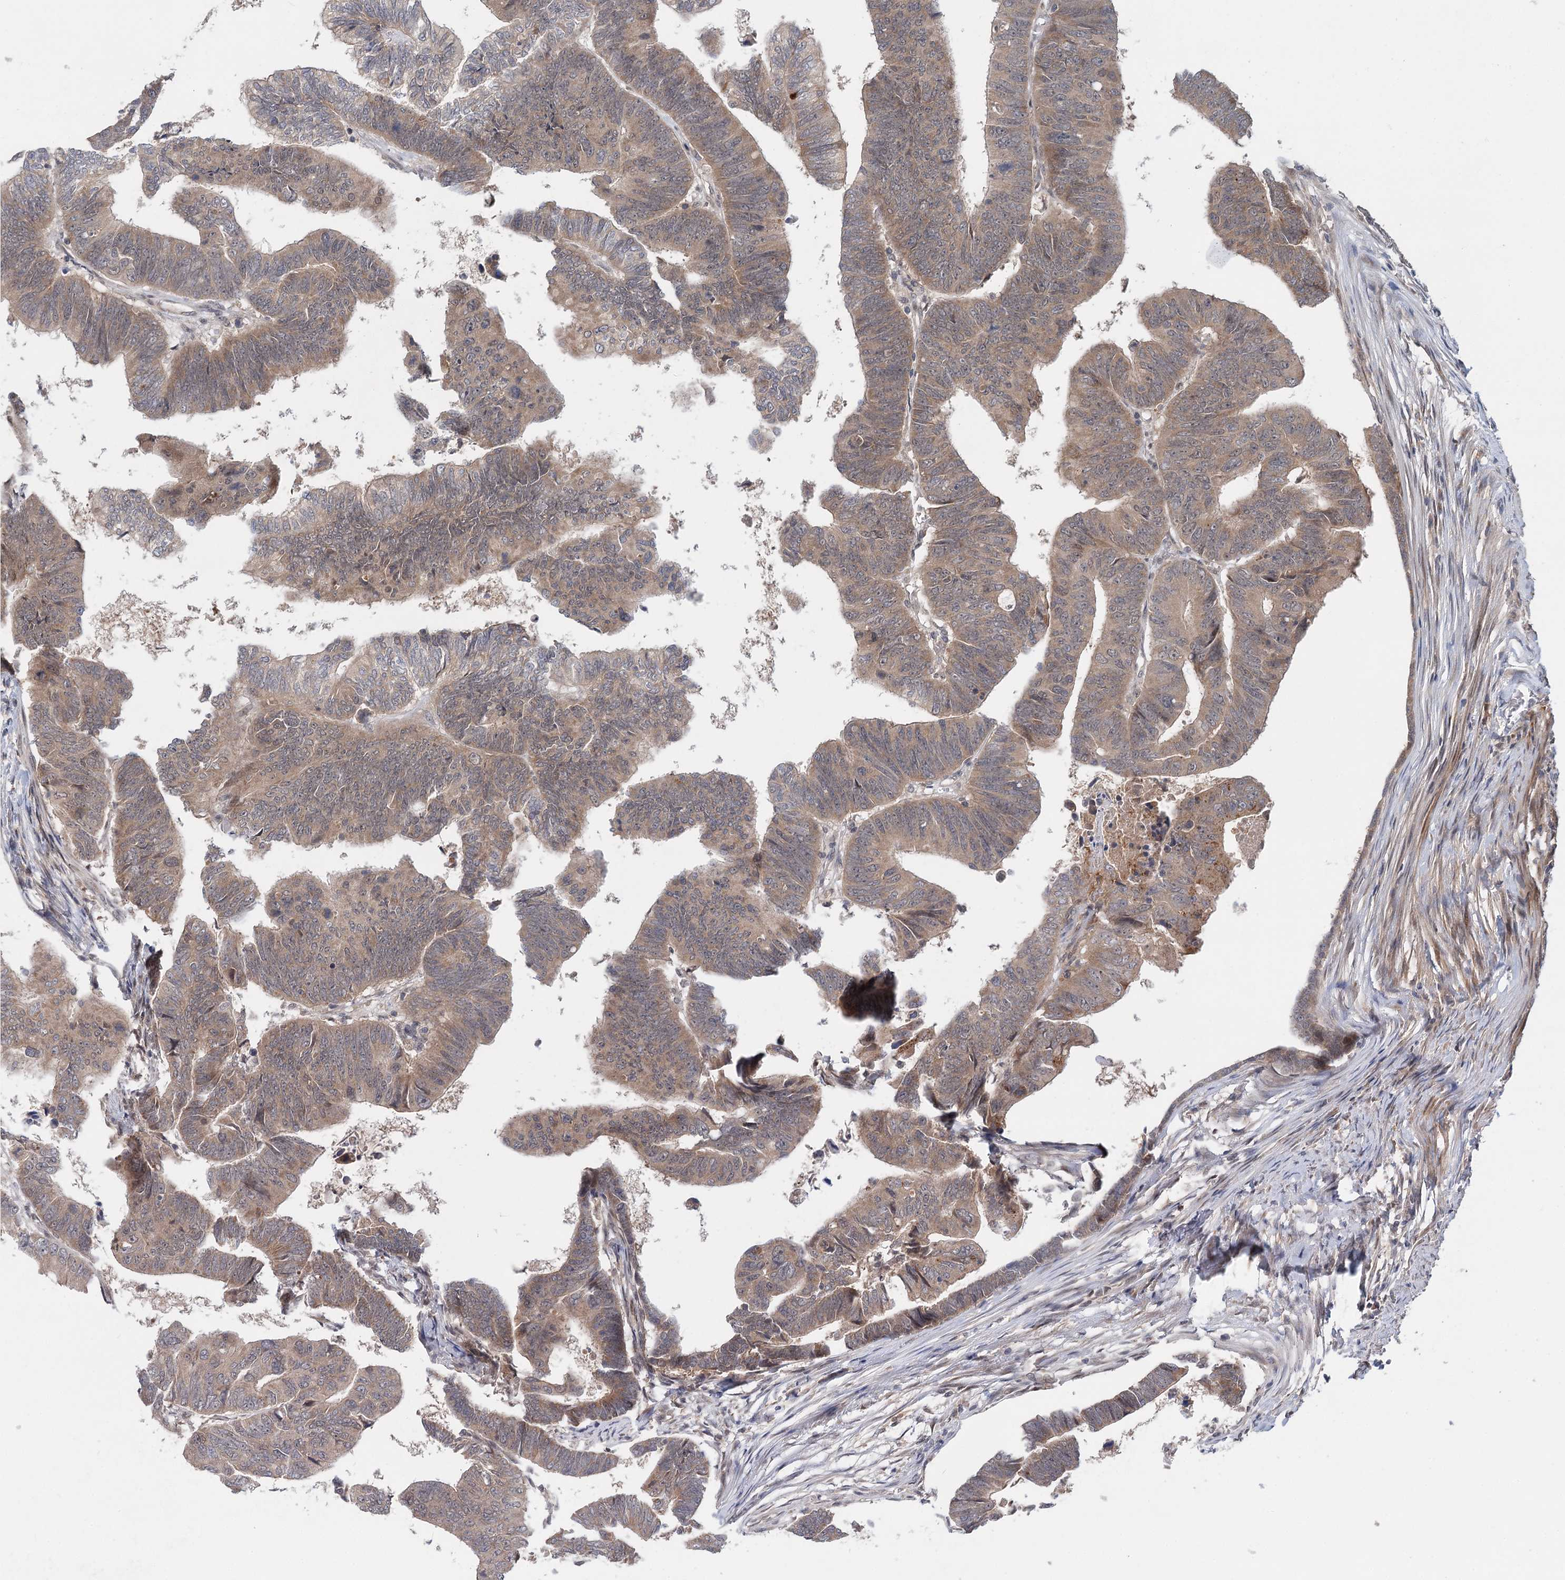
{"staining": {"intensity": "weak", "quantity": ">75%", "location": "cytoplasmic/membranous"}, "tissue": "colorectal cancer", "cell_type": "Tumor cells", "image_type": "cancer", "snomed": [{"axis": "morphology", "description": "Adenocarcinoma, NOS"}, {"axis": "topography", "description": "Rectum"}], "caption": "Adenocarcinoma (colorectal) tissue shows weak cytoplasmic/membranous staining in approximately >75% of tumor cells The protein of interest is shown in brown color, while the nuclei are stained blue.", "gene": "AP3B1", "patient": {"sex": "female", "age": 65}}